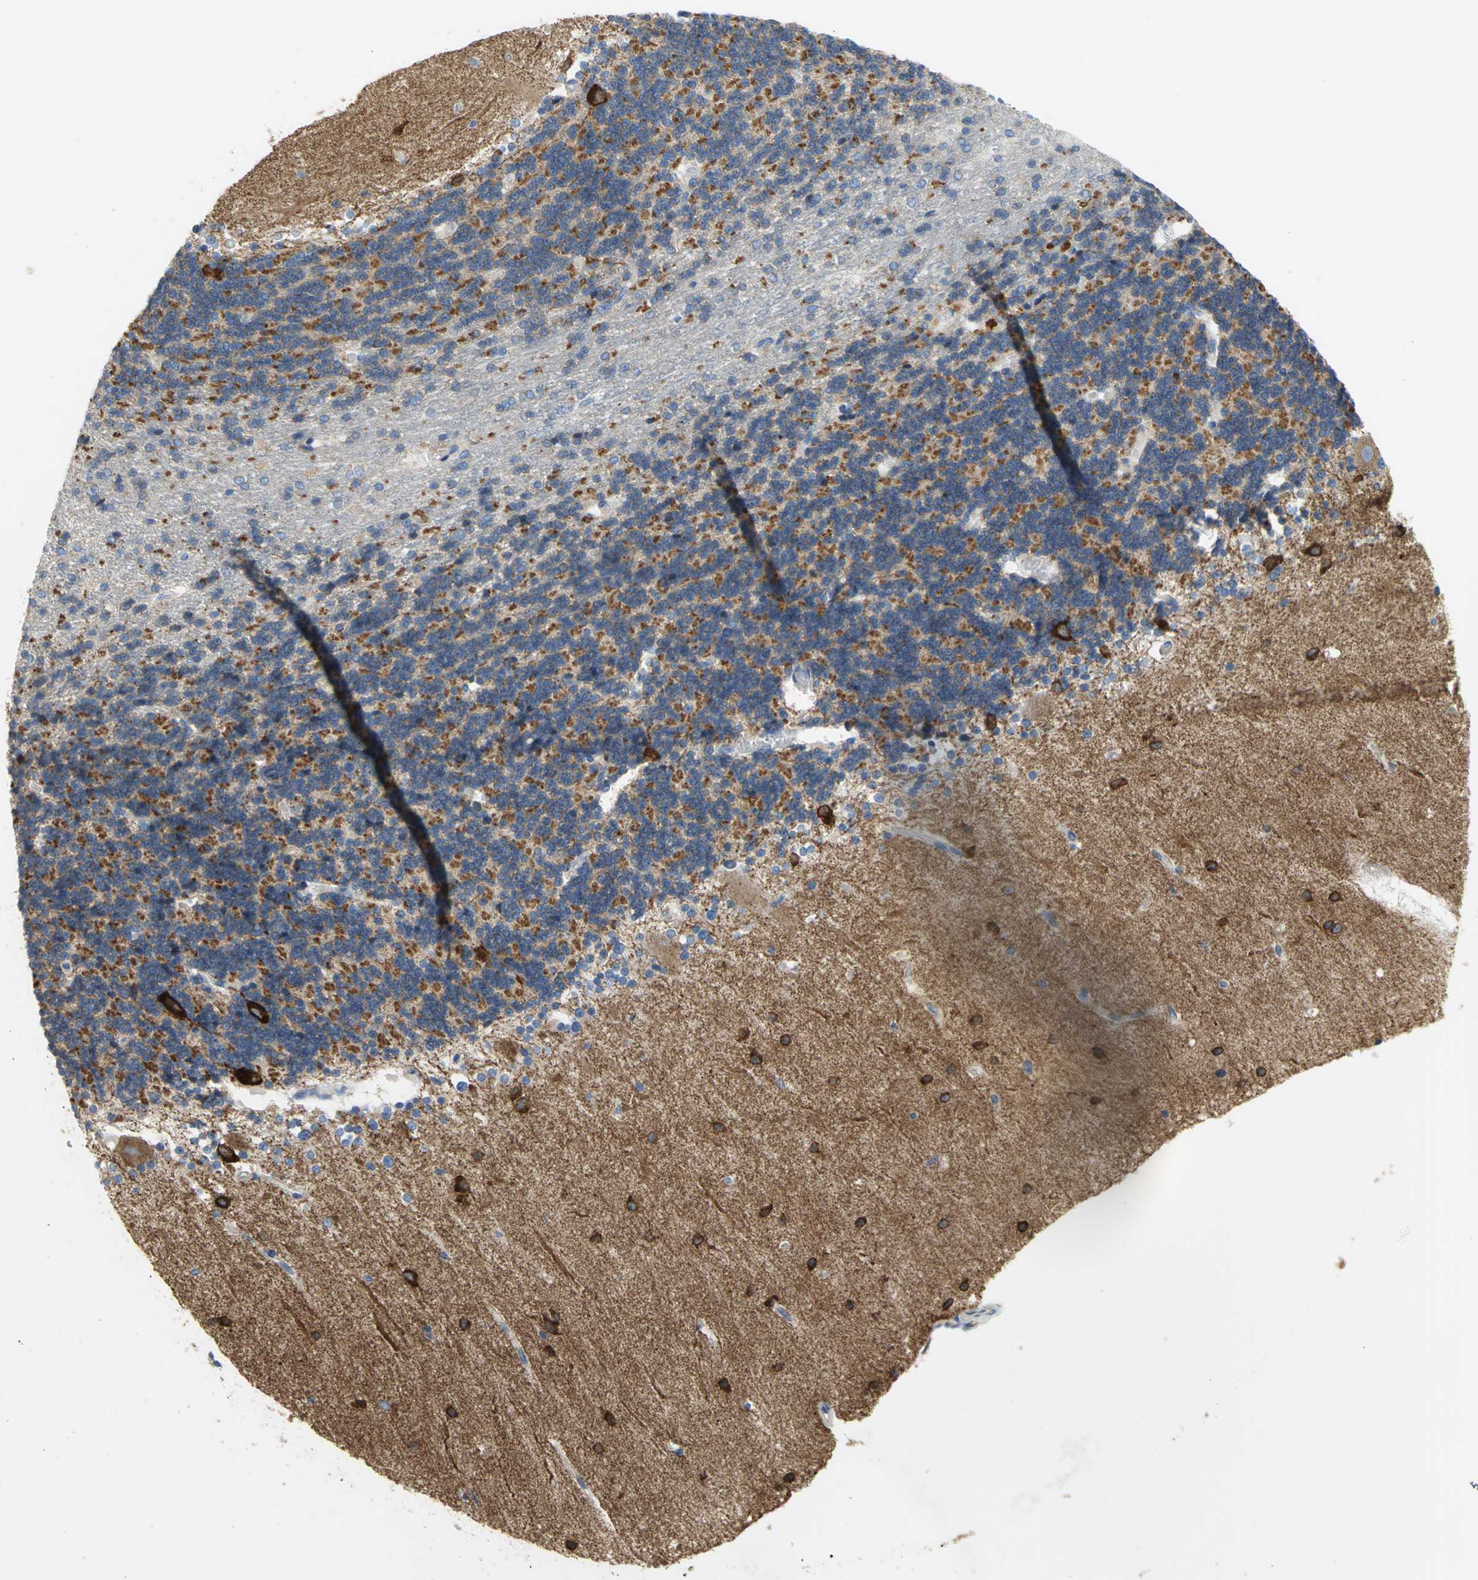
{"staining": {"intensity": "negative", "quantity": "none", "location": "none"}, "tissue": "cerebellum", "cell_type": "Cells in granular layer", "image_type": "normal", "snomed": [{"axis": "morphology", "description": "Normal tissue, NOS"}, {"axis": "topography", "description": "Cerebellum"}], "caption": "DAB immunohistochemical staining of benign cerebellum shows no significant positivity in cells in granular layer. (IHC, brightfield microscopy, high magnification).", "gene": "TULP4", "patient": {"sex": "female", "age": 54}}